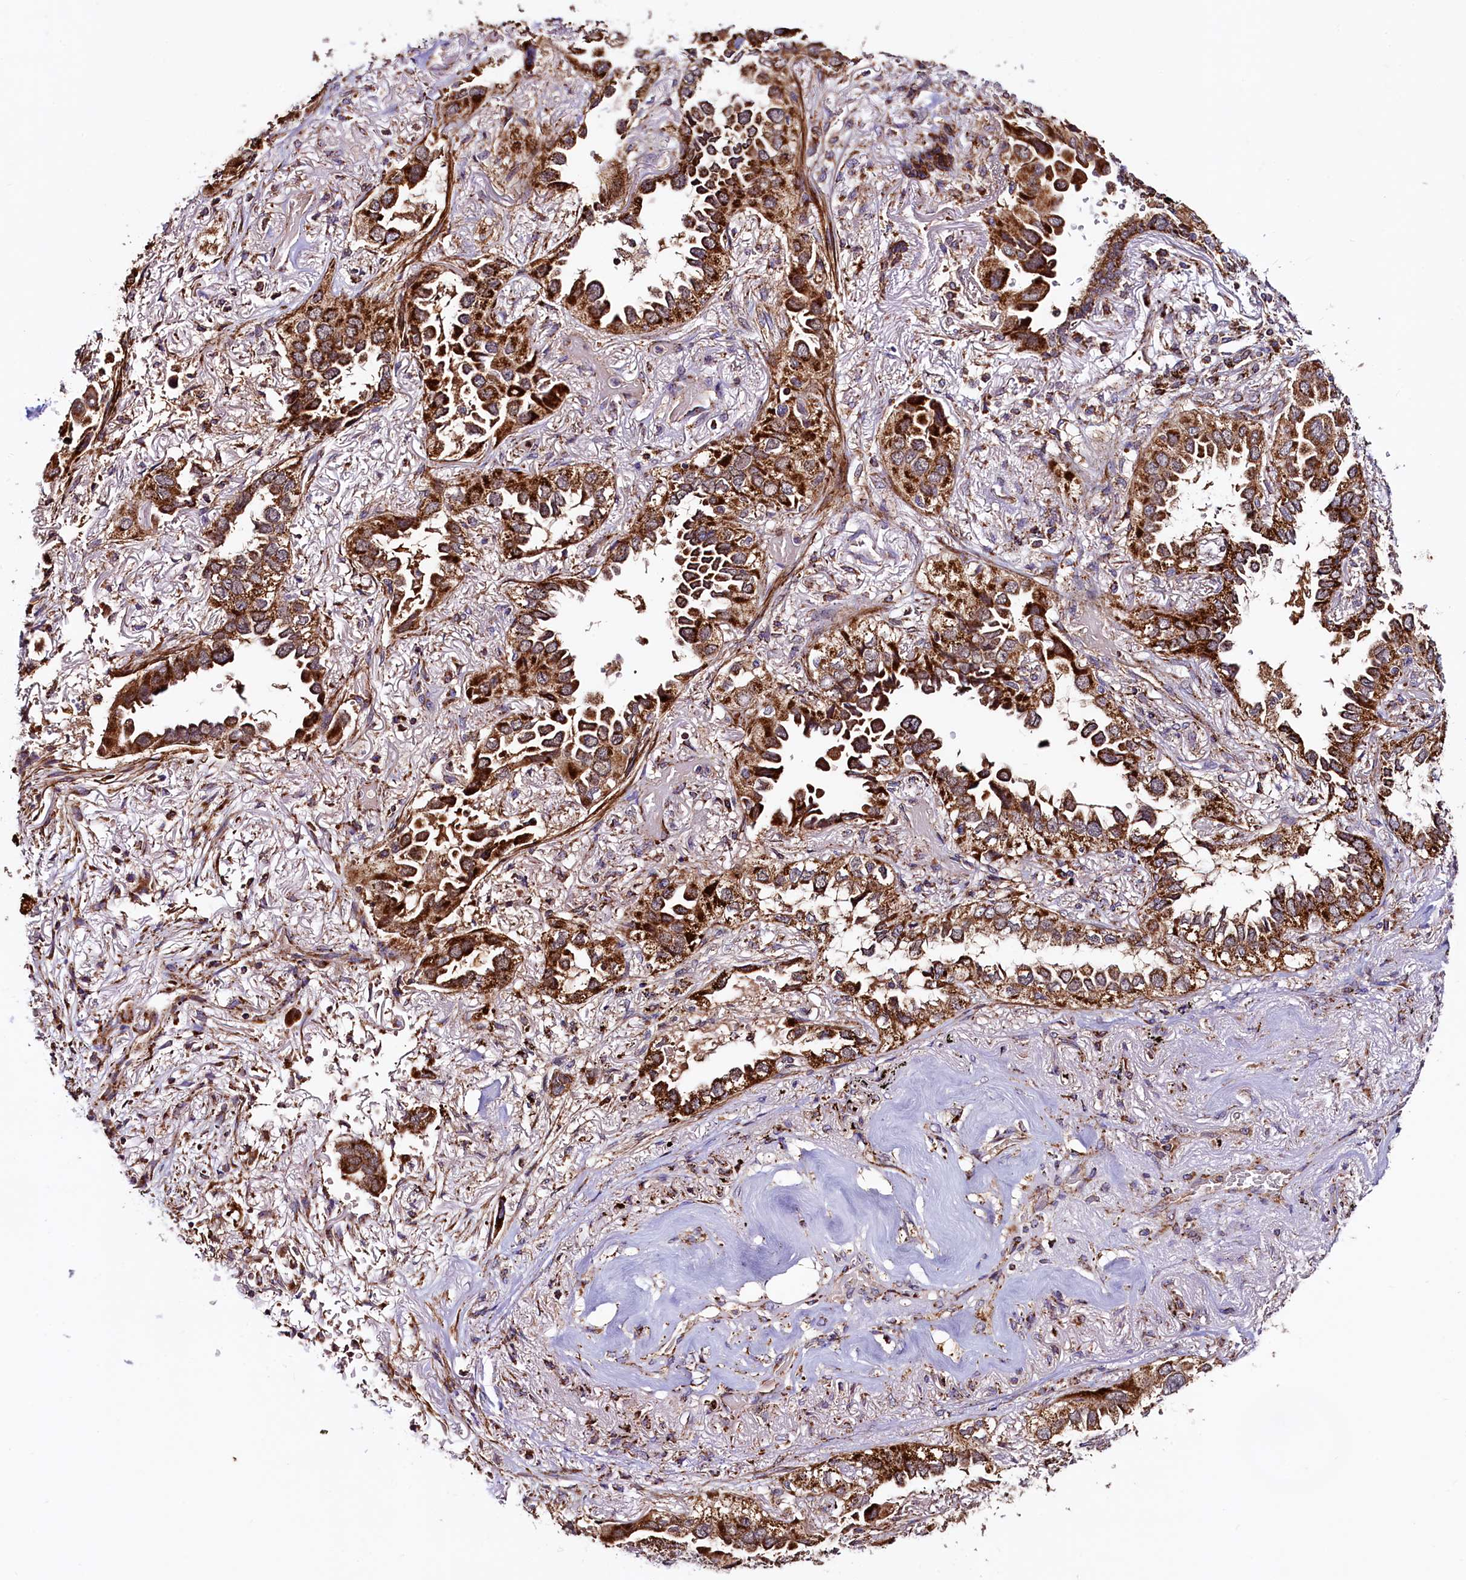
{"staining": {"intensity": "strong", "quantity": ">75%", "location": "cytoplasmic/membranous"}, "tissue": "lung cancer", "cell_type": "Tumor cells", "image_type": "cancer", "snomed": [{"axis": "morphology", "description": "Adenocarcinoma, NOS"}, {"axis": "topography", "description": "Lung"}], "caption": "A histopathology image of adenocarcinoma (lung) stained for a protein shows strong cytoplasmic/membranous brown staining in tumor cells.", "gene": "CIAO3", "patient": {"sex": "female", "age": 76}}